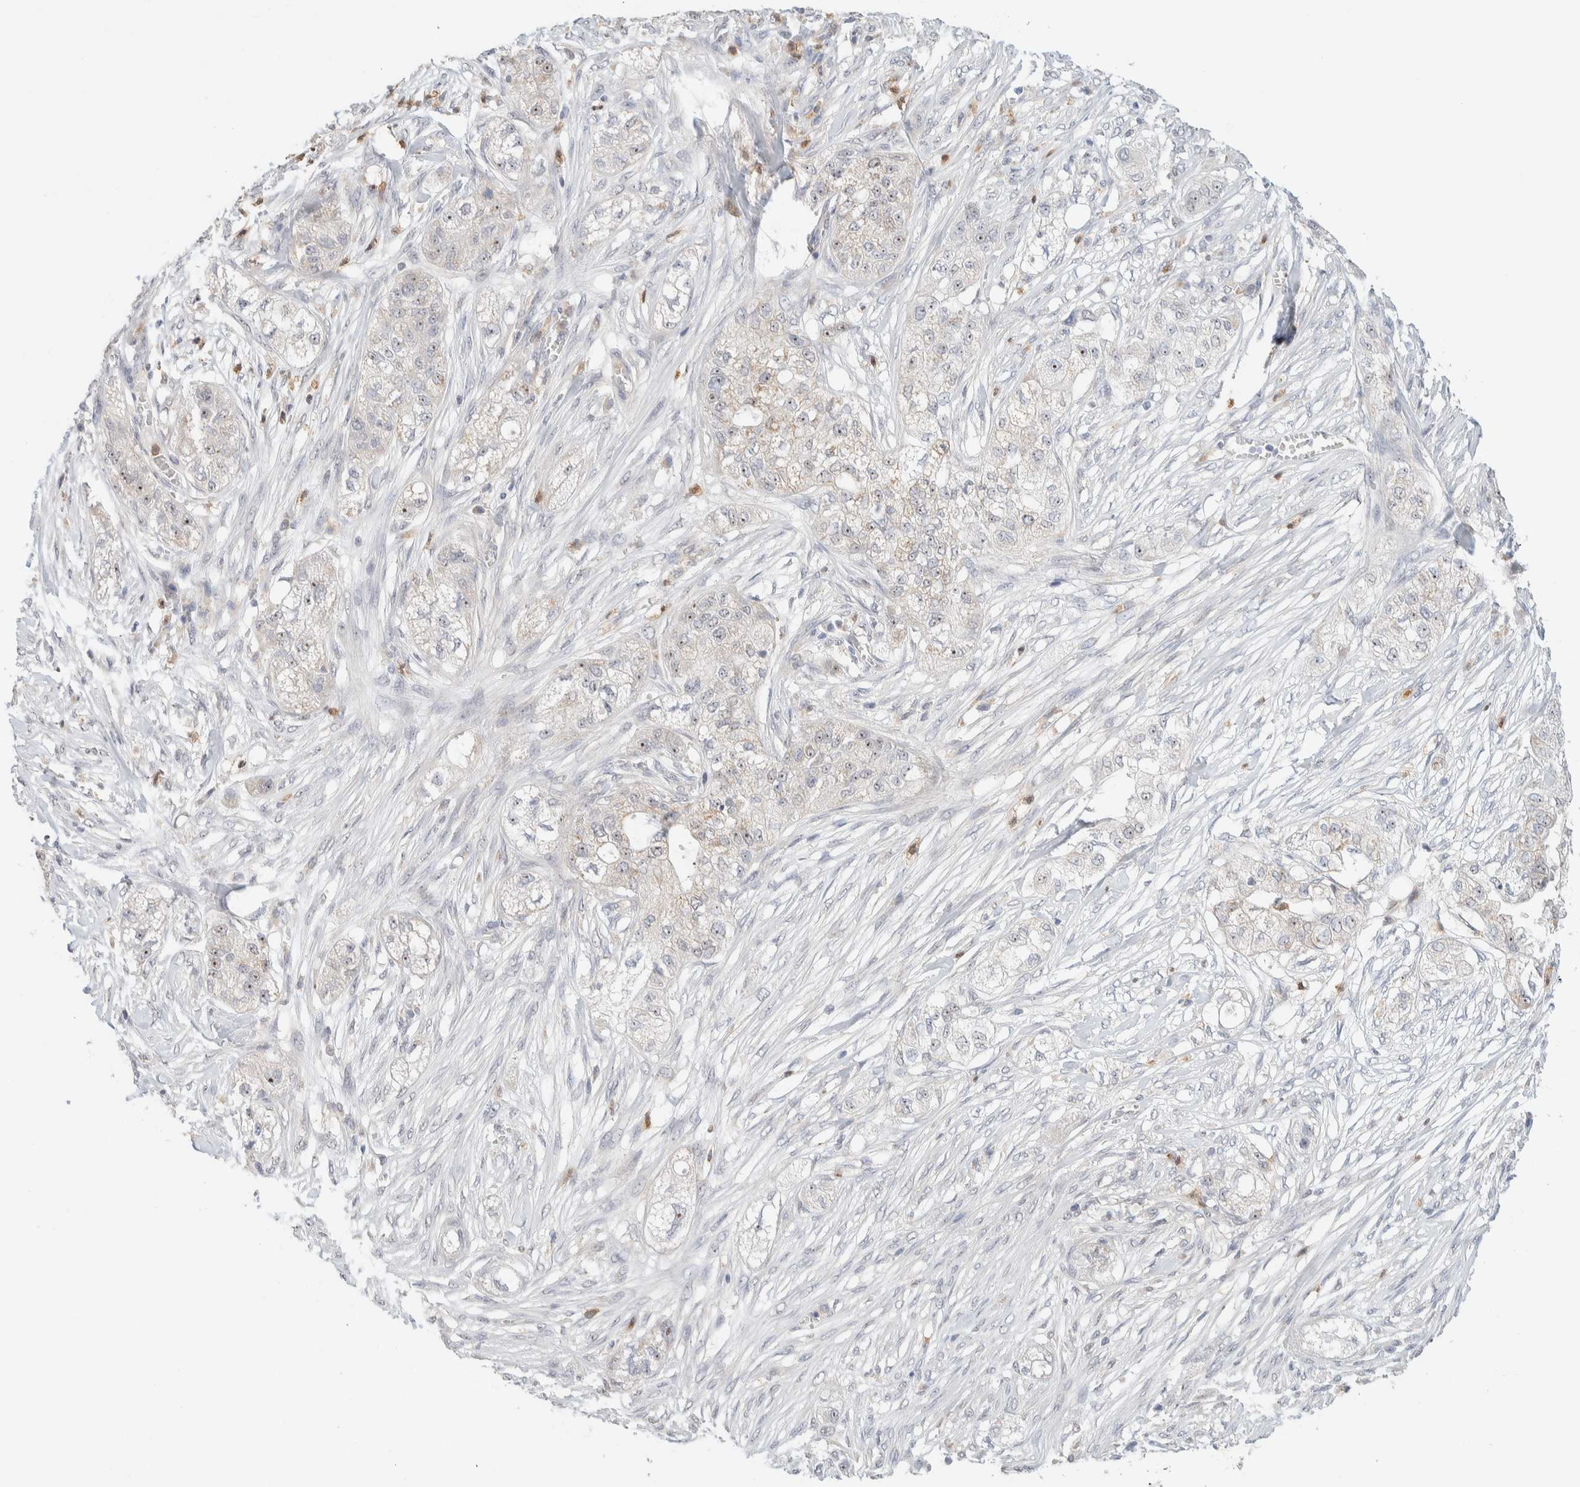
{"staining": {"intensity": "moderate", "quantity": "<25%", "location": "nuclear"}, "tissue": "pancreatic cancer", "cell_type": "Tumor cells", "image_type": "cancer", "snomed": [{"axis": "morphology", "description": "Adenocarcinoma, NOS"}, {"axis": "topography", "description": "Pancreas"}], "caption": "Pancreatic cancer (adenocarcinoma) was stained to show a protein in brown. There is low levels of moderate nuclear staining in approximately <25% of tumor cells. The protein is stained brown, and the nuclei are stained in blue (DAB (3,3'-diaminobenzidine) IHC with brightfield microscopy, high magnification).", "gene": "HDHD3", "patient": {"sex": "female", "age": 78}}